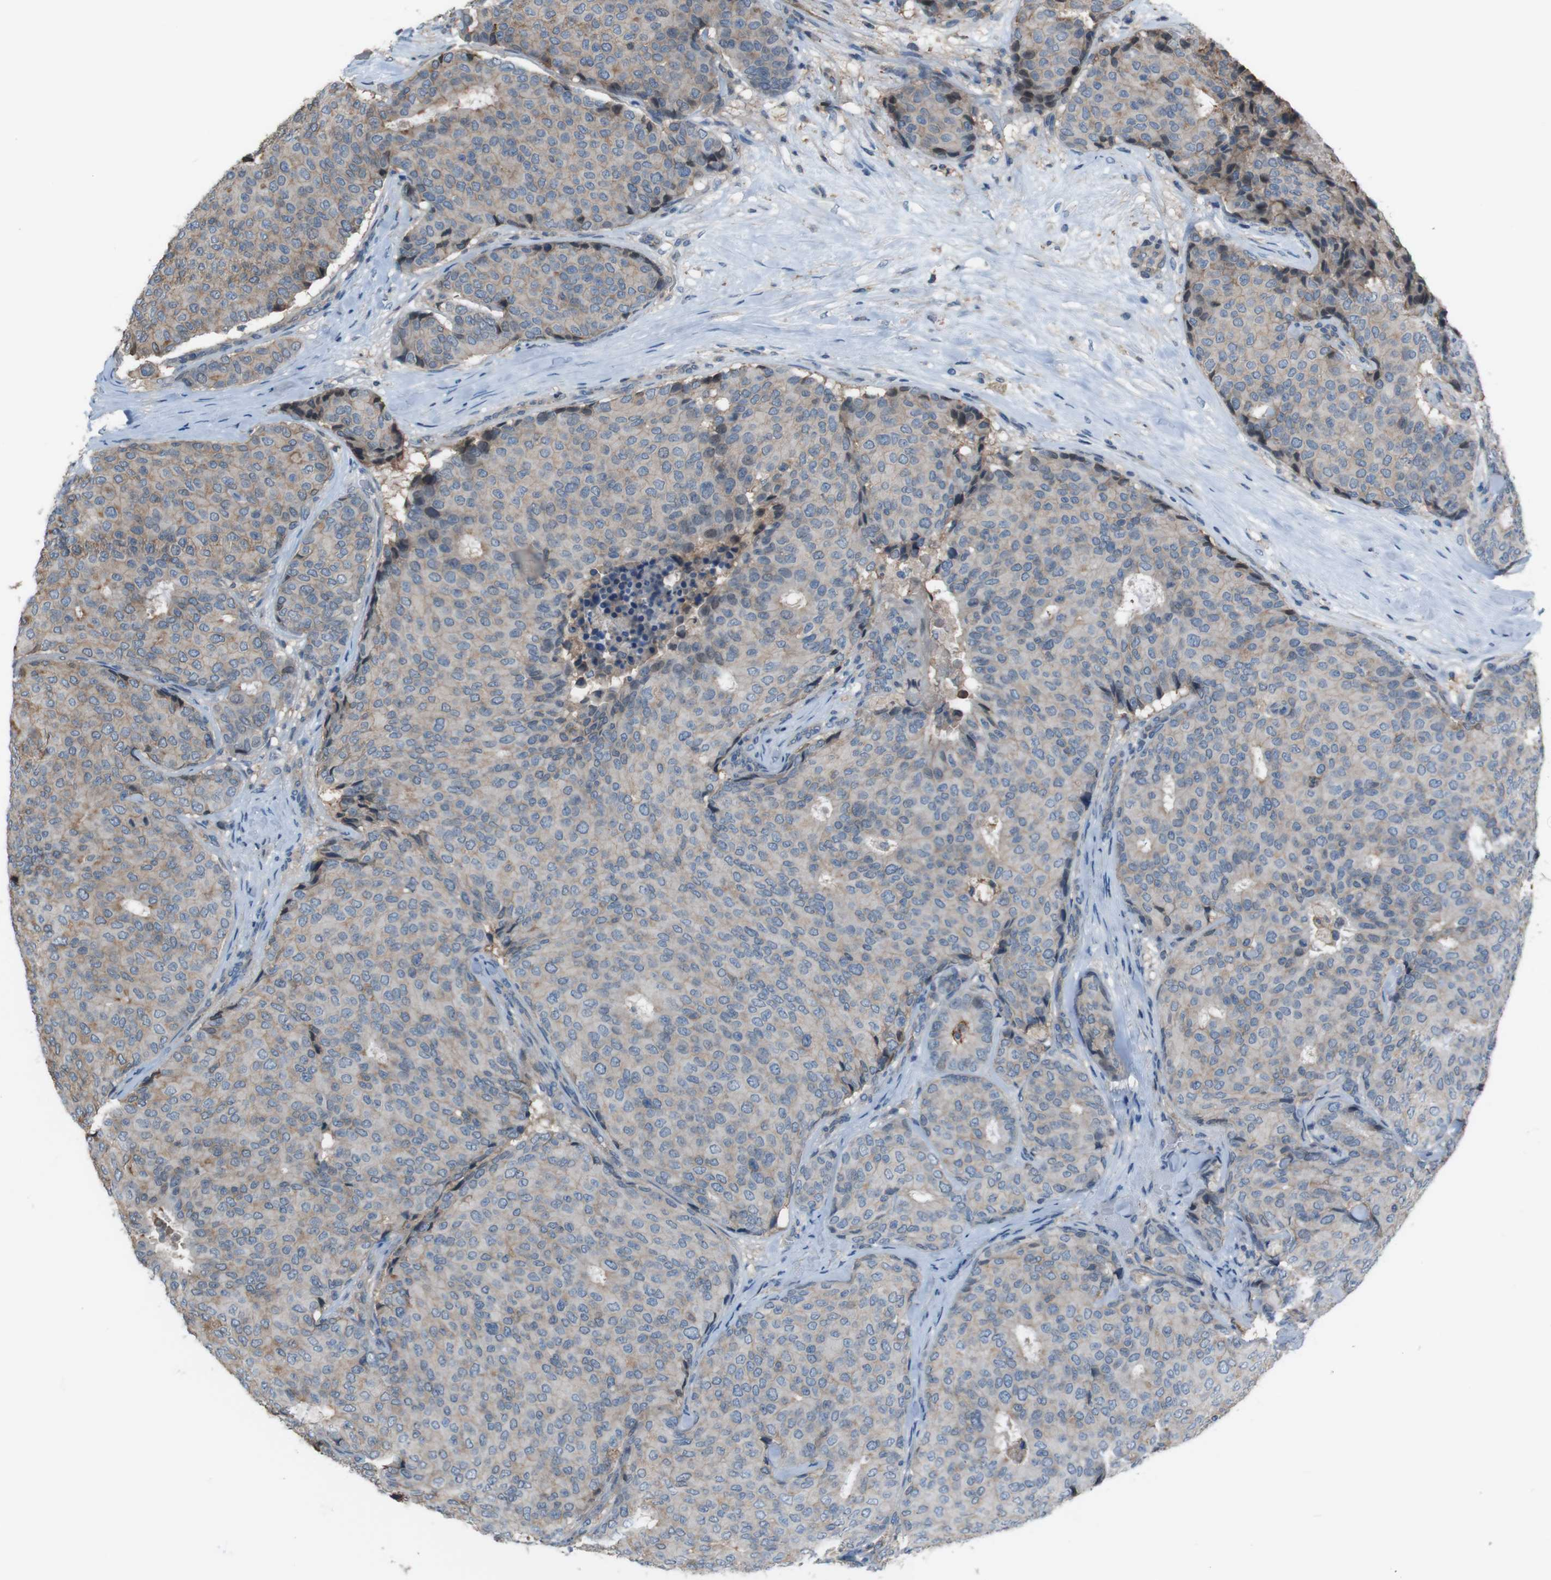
{"staining": {"intensity": "weak", "quantity": "<25%", "location": "cytoplasmic/membranous"}, "tissue": "breast cancer", "cell_type": "Tumor cells", "image_type": "cancer", "snomed": [{"axis": "morphology", "description": "Duct carcinoma"}, {"axis": "topography", "description": "Breast"}], "caption": "Tumor cells are negative for protein expression in human breast infiltrating ductal carcinoma.", "gene": "ATP2B1", "patient": {"sex": "female", "age": 75}}